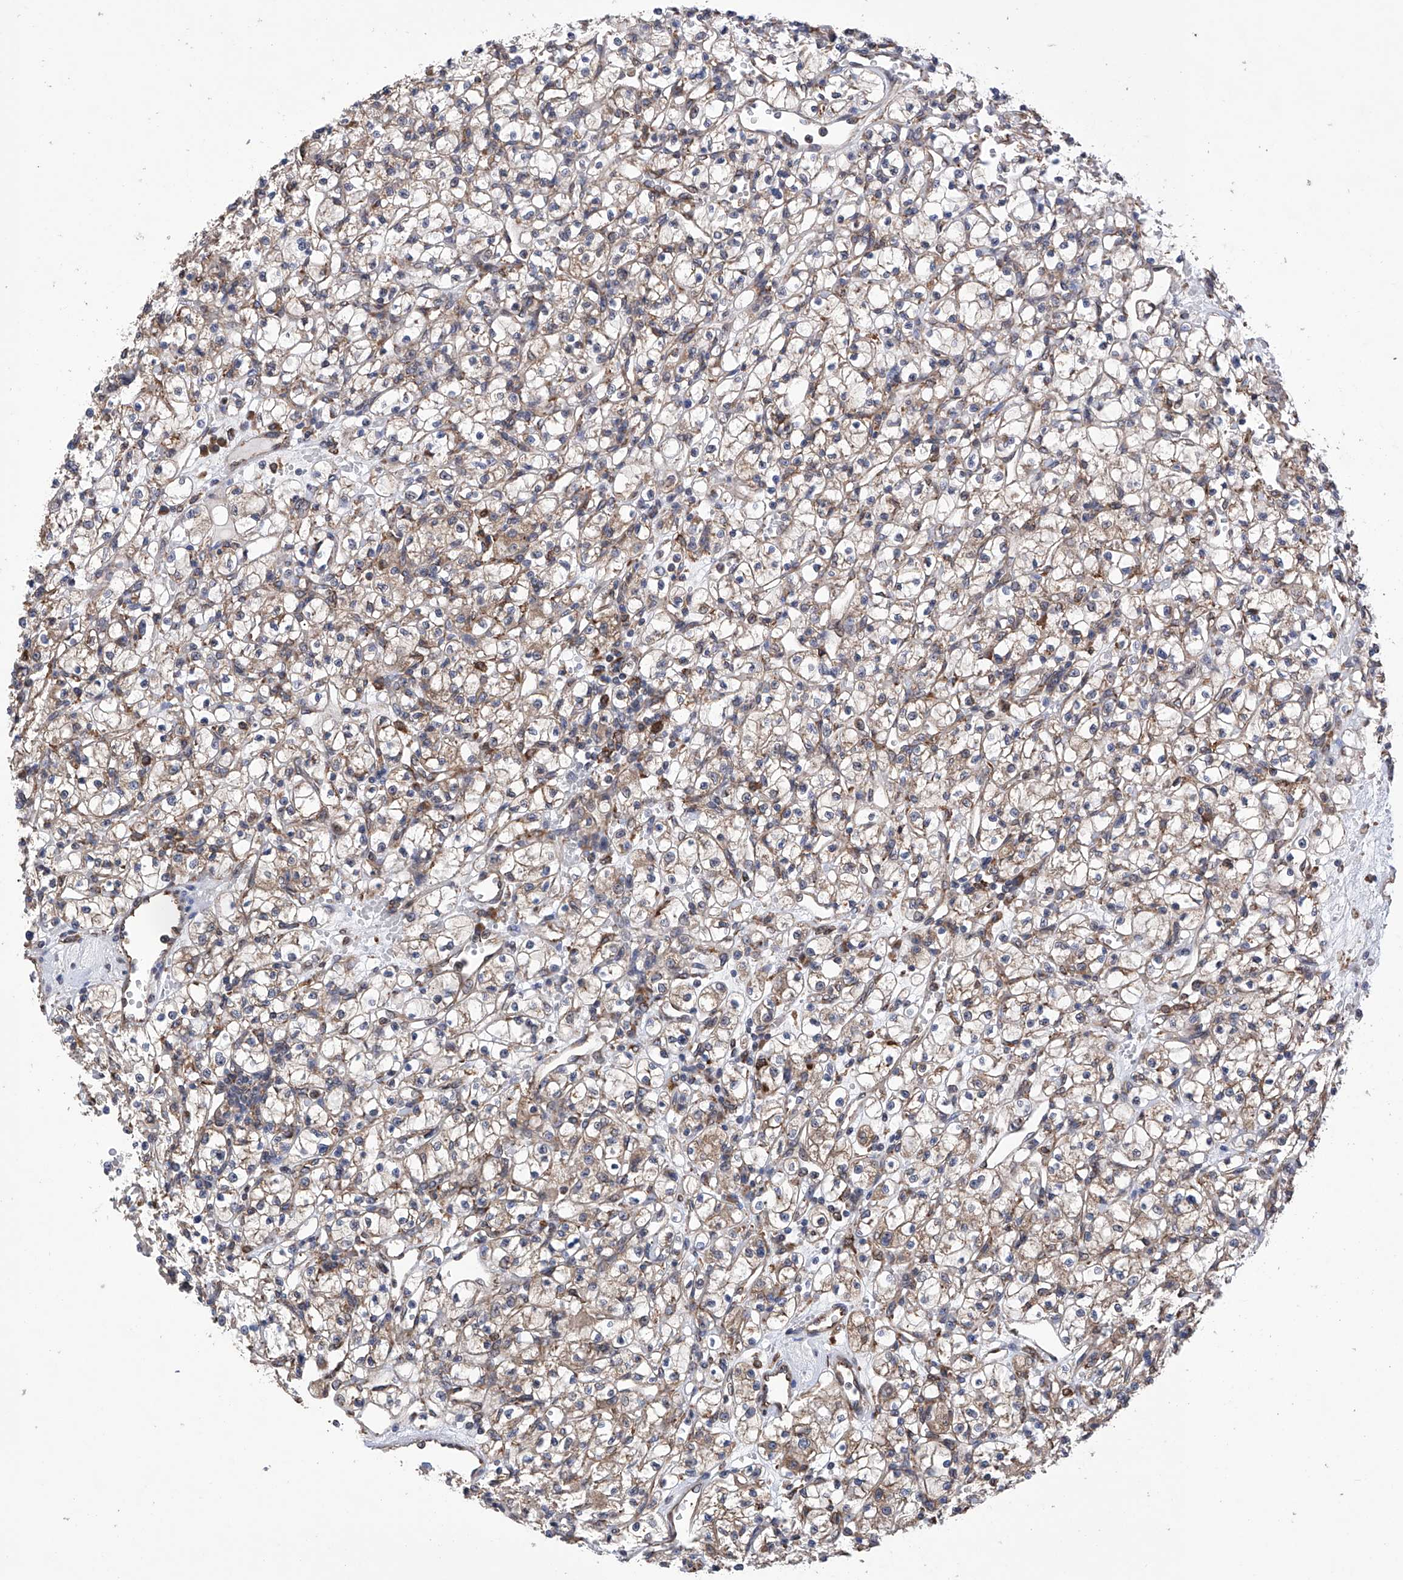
{"staining": {"intensity": "weak", "quantity": ">75%", "location": "cytoplasmic/membranous"}, "tissue": "renal cancer", "cell_type": "Tumor cells", "image_type": "cancer", "snomed": [{"axis": "morphology", "description": "Adenocarcinoma, NOS"}, {"axis": "topography", "description": "Kidney"}], "caption": "About >75% of tumor cells in human renal cancer (adenocarcinoma) display weak cytoplasmic/membranous protein staining as visualized by brown immunohistochemical staining.", "gene": "DNAH8", "patient": {"sex": "female", "age": 59}}